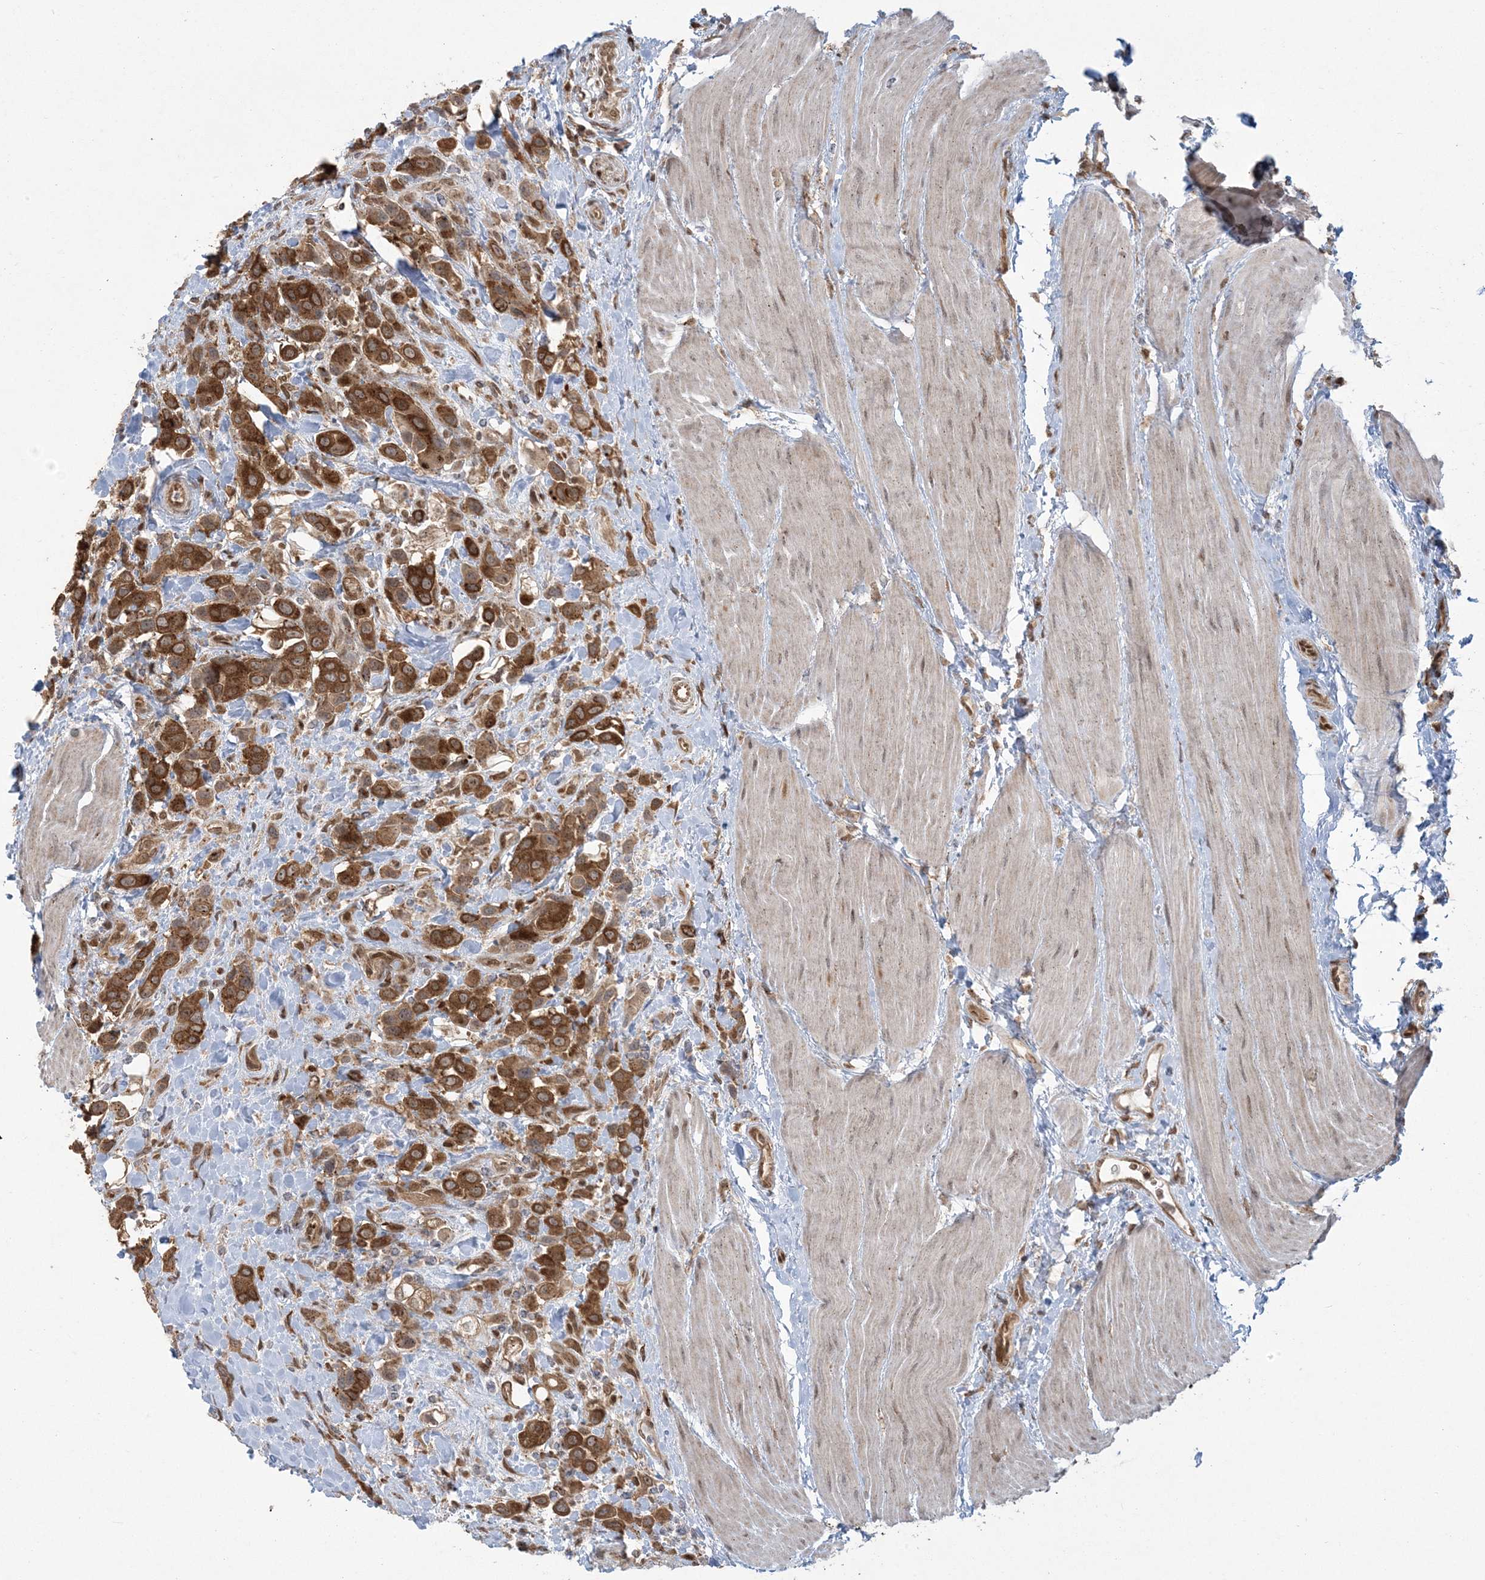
{"staining": {"intensity": "strong", "quantity": ">75%", "location": "cytoplasmic/membranous"}, "tissue": "urothelial cancer", "cell_type": "Tumor cells", "image_type": "cancer", "snomed": [{"axis": "morphology", "description": "Urothelial carcinoma, High grade"}, {"axis": "topography", "description": "Urinary bladder"}], "caption": "The image exhibits a brown stain indicating the presence of a protein in the cytoplasmic/membranous of tumor cells in high-grade urothelial carcinoma.", "gene": "ABCF3", "patient": {"sex": "male", "age": 50}}